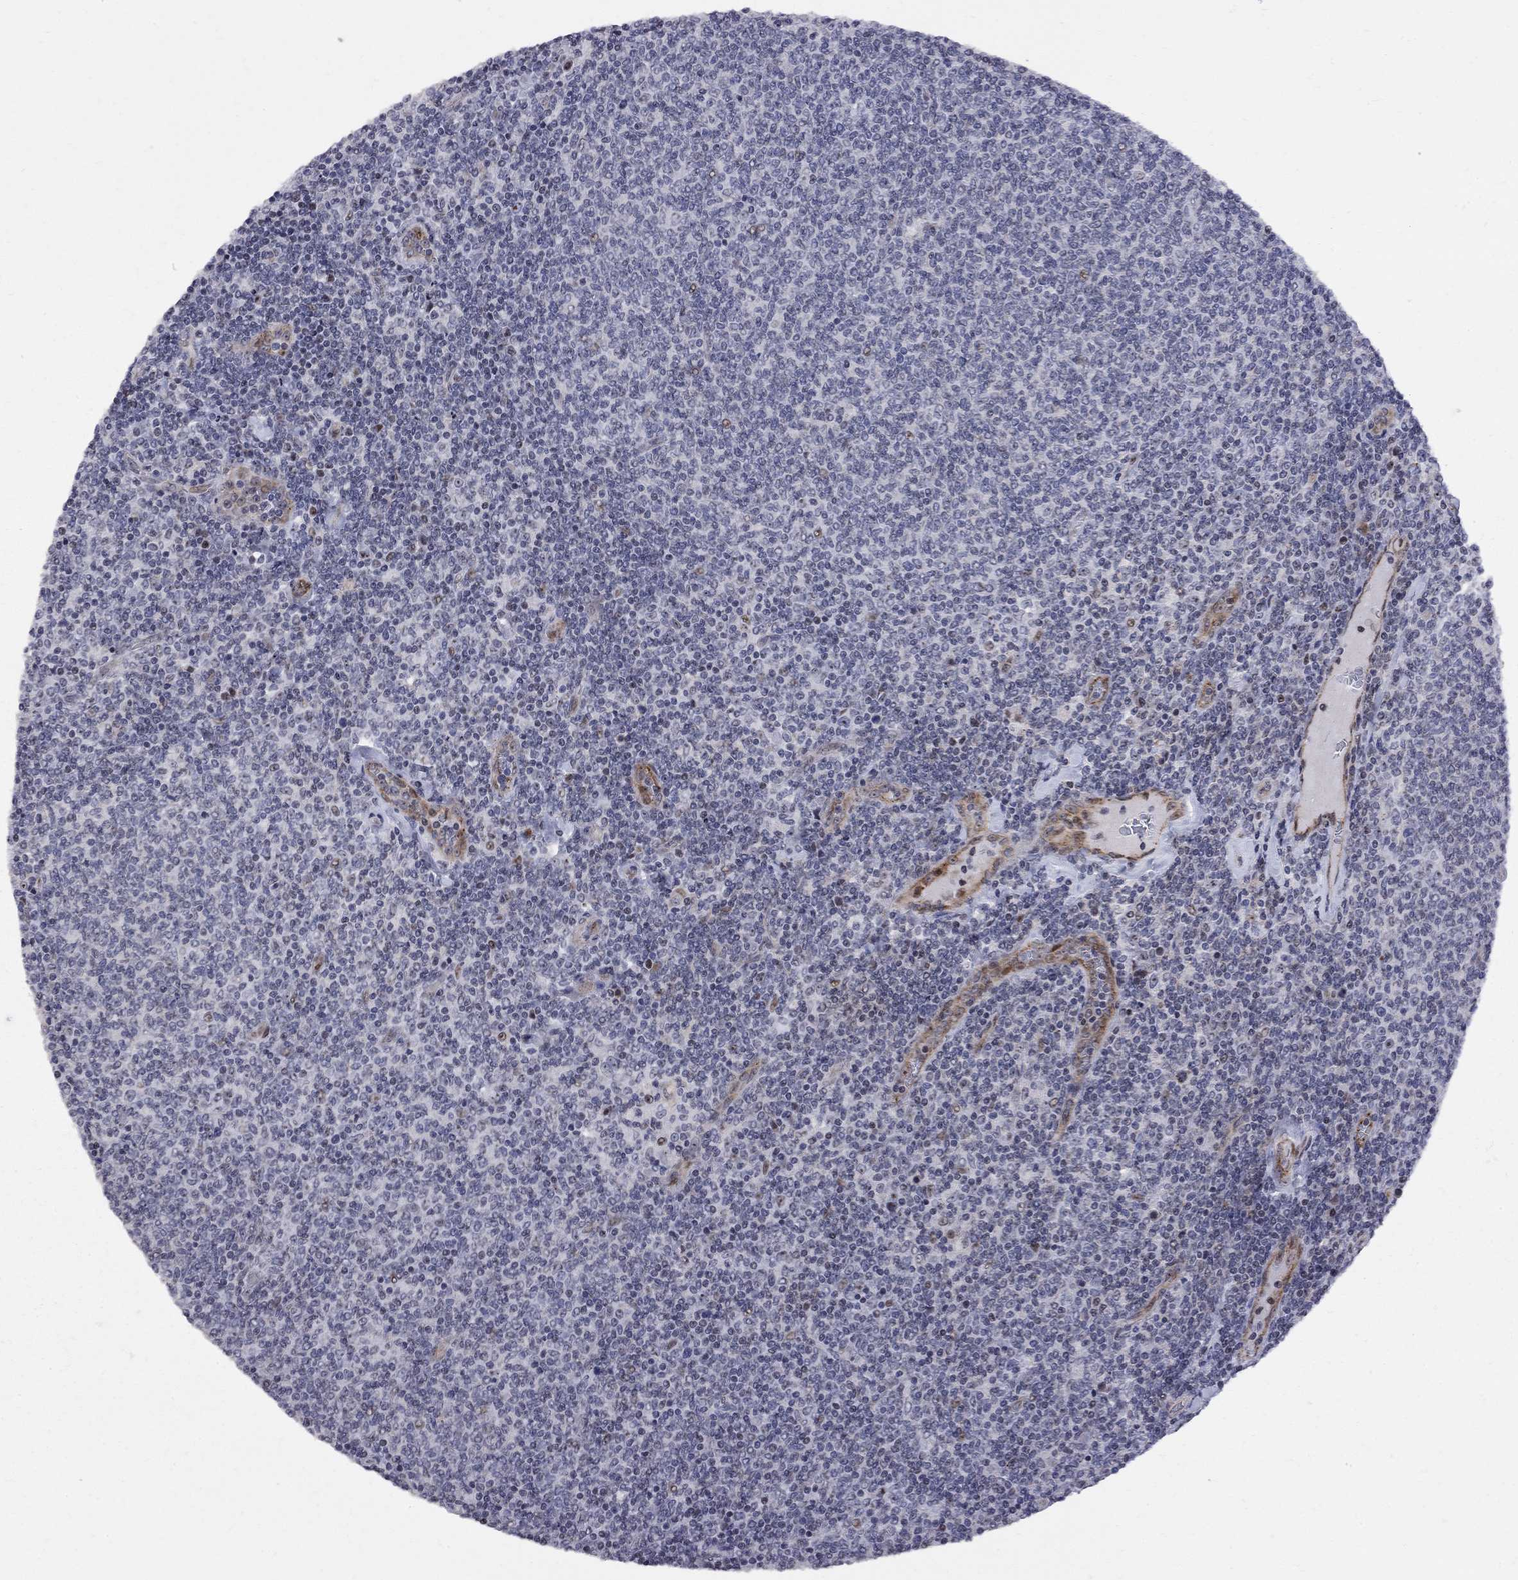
{"staining": {"intensity": "negative", "quantity": "none", "location": "none"}, "tissue": "lymphoma", "cell_type": "Tumor cells", "image_type": "cancer", "snomed": [{"axis": "morphology", "description": "Malignant lymphoma, non-Hodgkin's type, Low grade"}, {"axis": "topography", "description": "Lymph node"}], "caption": "Tumor cells show no significant protein staining in lymphoma.", "gene": "DHX33", "patient": {"sex": "male", "age": 52}}